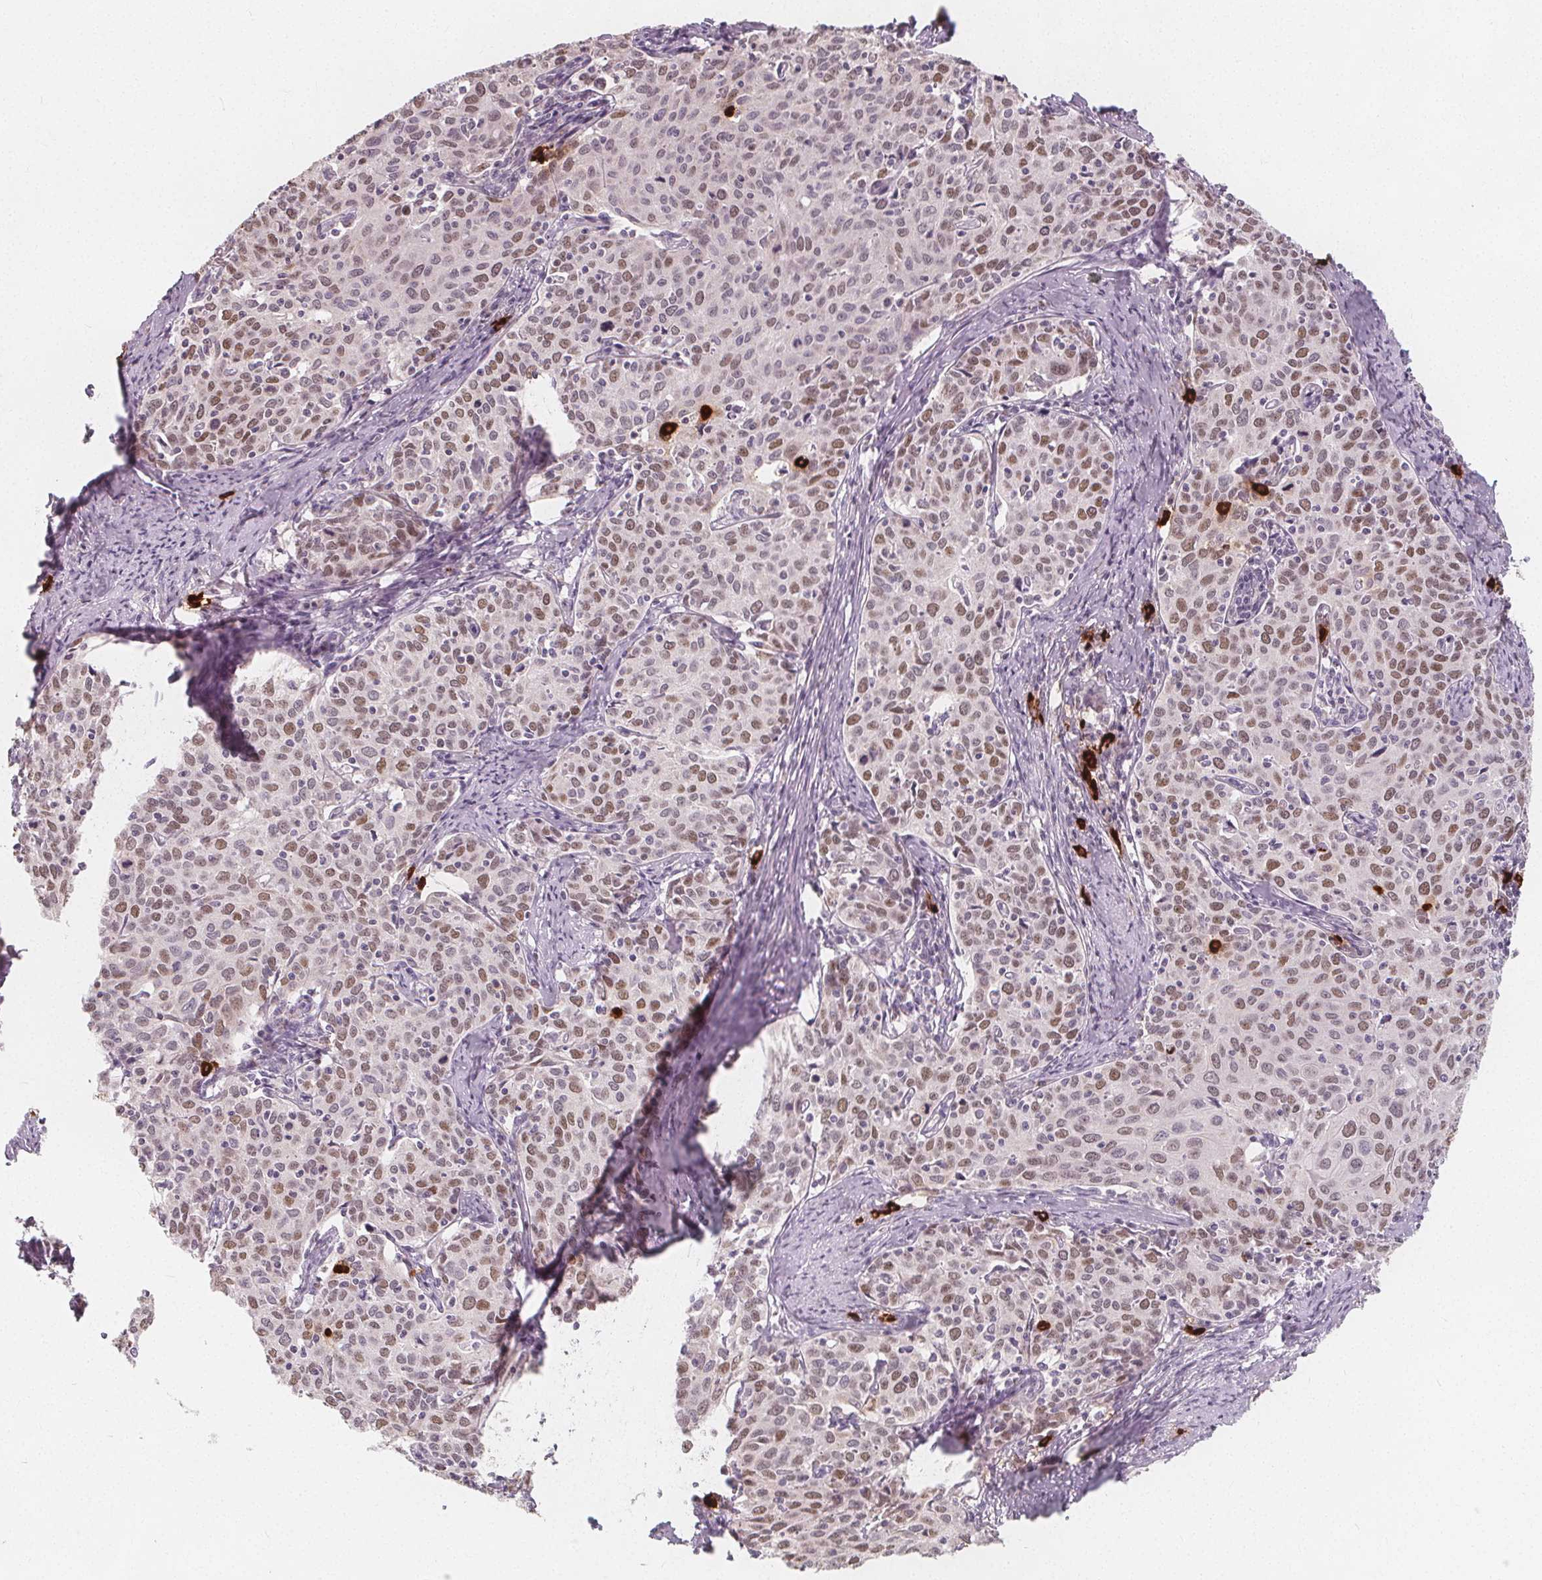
{"staining": {"intensity": "moderate", "quantity": ">75%", "location": "nuclear"}, "tissue": "cervical cancer", "cell_type": "Tumor cells", "image_type": "cancer", "snomed": [{"axis": "morphology", "description": "Squamous cell carcinoma, NOS"}, {"axis": "topography", "description": "Cervix"}], "caption": "IHC of cervical cancer shows medium levels of moderate nuclear expression in approximately >75% of tumor cells. (DAB (3,3'-diaminobenzidine) = brown stain, brightfield microscopy at high magnification).", "gene": "TIPIN", "patient": {"sex": "female", "age": 62}}